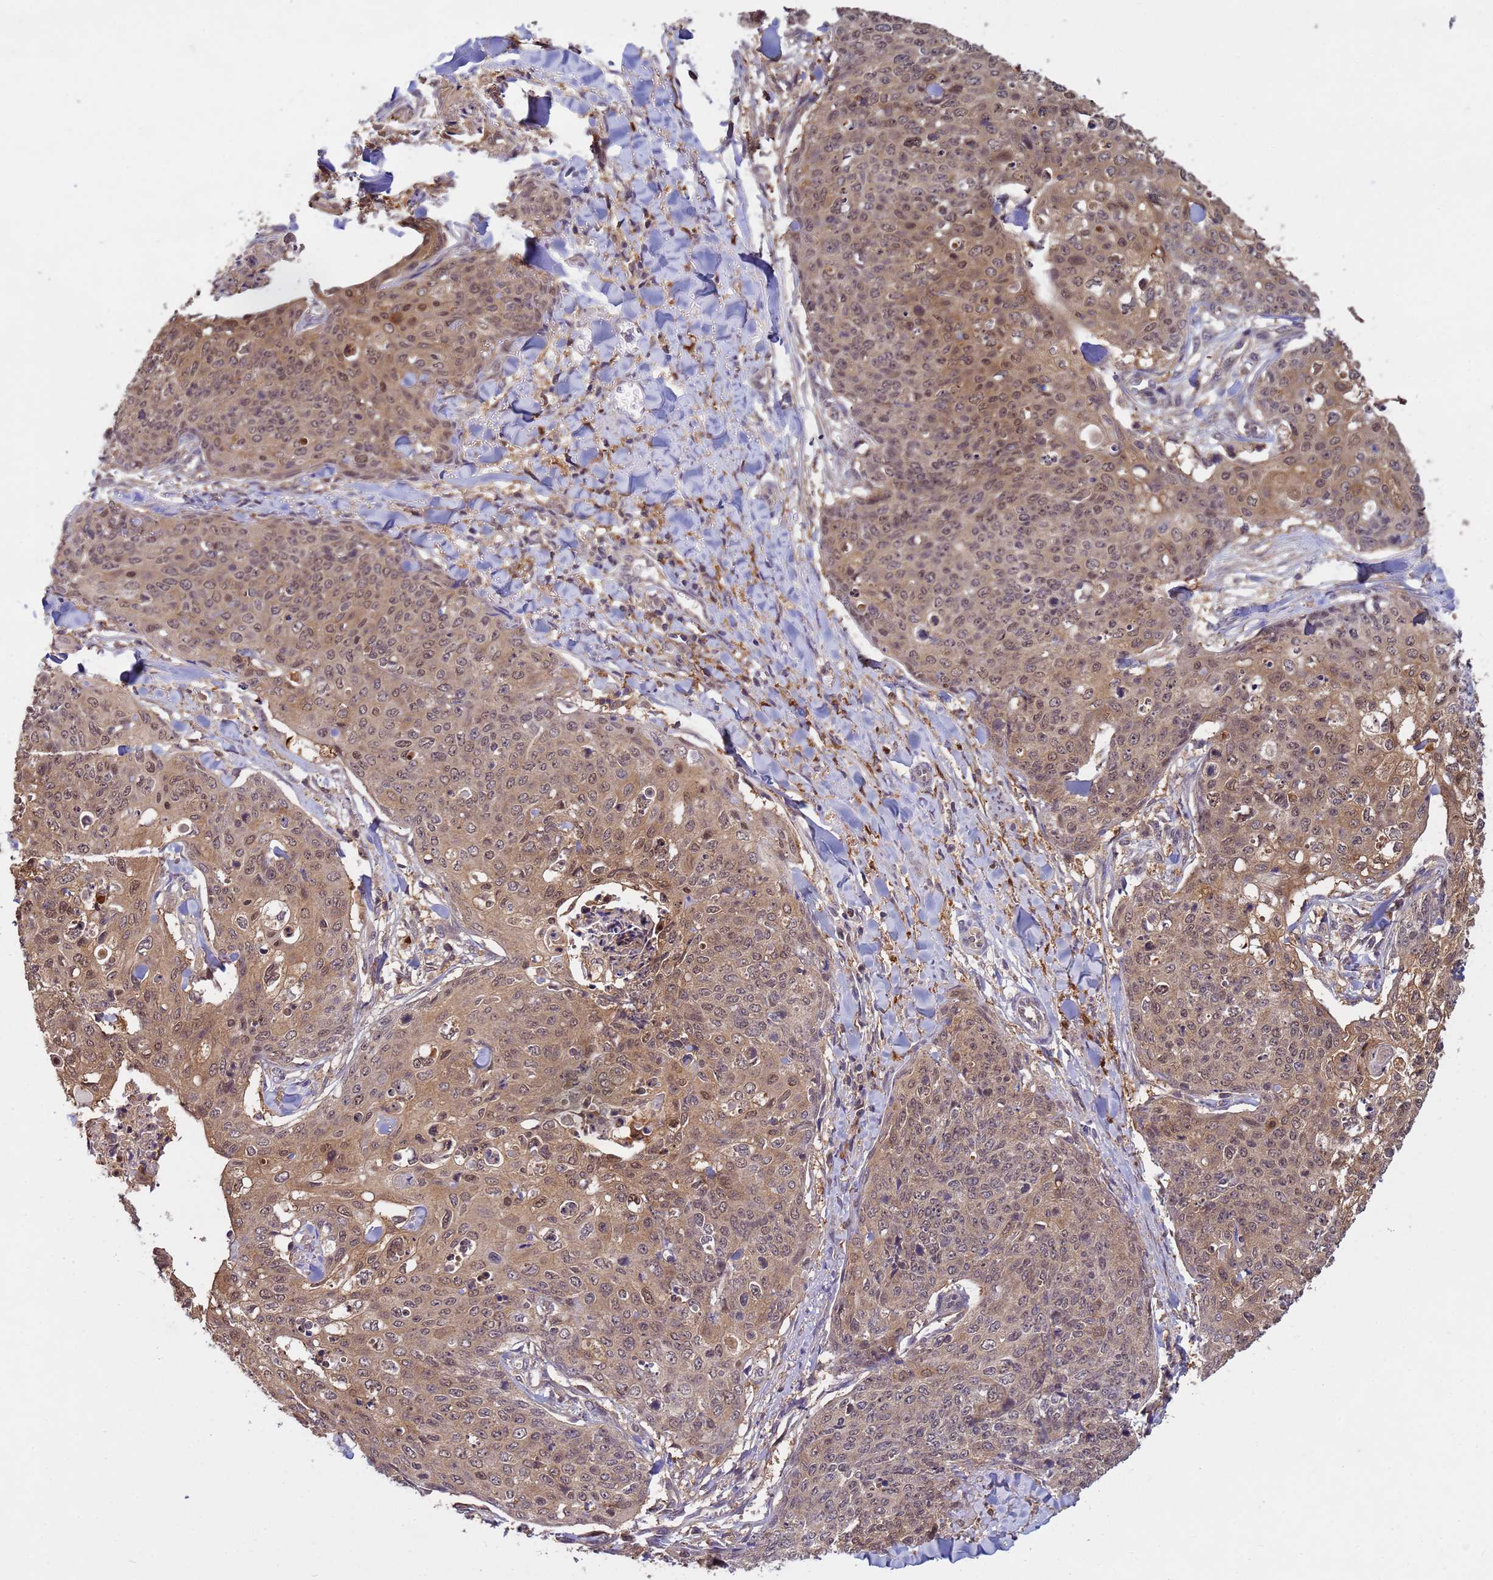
{"staining": {"intensity": "moderate", "quantity": ">75%", "location": "cytoplasmic/membranous,nuclear"}, "tissue": "skin cancer", "cell_type": "Tumor cells", "image_type": "cancer", "snomed": [{"axis": "morphology", "description": "Squamous cell carcinoma, NOS"}, {"axis": "topography", "description": "Skin"}, {"axis": "topography", "description": "Vulva"}], "caption": "Protein expression analysis of human skin cancer (squamous cell carcinoma) reveals moderate cytoplasmic/membranous and nuclear expression in about >75% of tumor cells. Using DAB (3,3'-diaminobenzidine) (brown) and hematoxylin (blue) stains, captured at high magnification using brightfield microscopy.", "gene": "NPEPPS", "patient": {"sex": "female", "age": 85}}